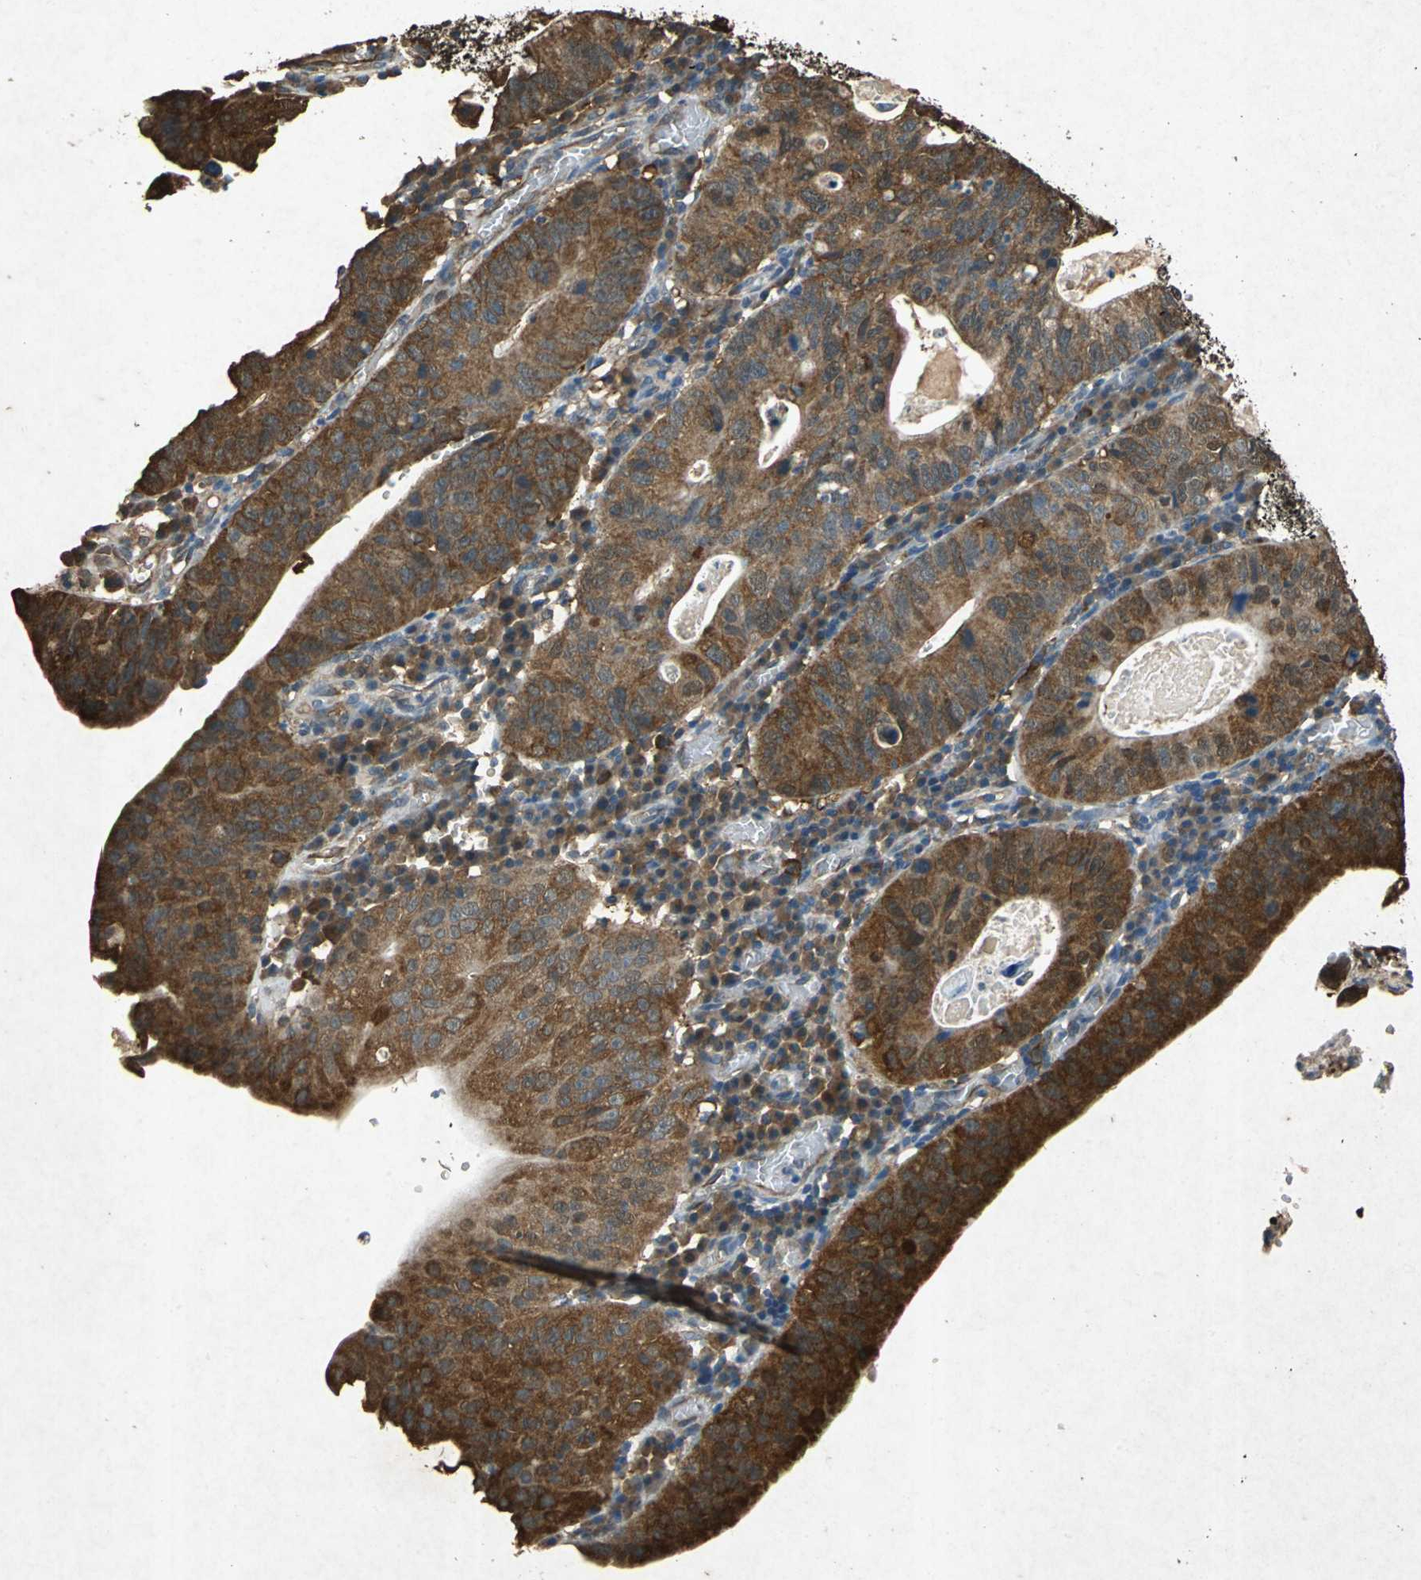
{"staining": {"intensity": "strong", "quantity": ">75%", "location": "cytoplasmic/membranous"}, "tissue": "stomach cancer", "cell_type": "Tumor cells", "image_type": "cancer", "snomed": [{"axis": "morphology", "description": "Adenocarcinoma, NOS"}, {"axis": "topography", "description": "Stomach"}], "caption": "IHC (DAB (3,3'-diaminobenzidine)) staining of human stomach cancer exhibits strong cytoplasmic/membranous protein positivity in about >75% of tumor cells. (Stains: DAB in brown, nuclei in blue, Microscopy: brightfield microscopy at high magnification).", "gene": "HSP90AB1", "patient": {"sex": "male", "age": 59}}